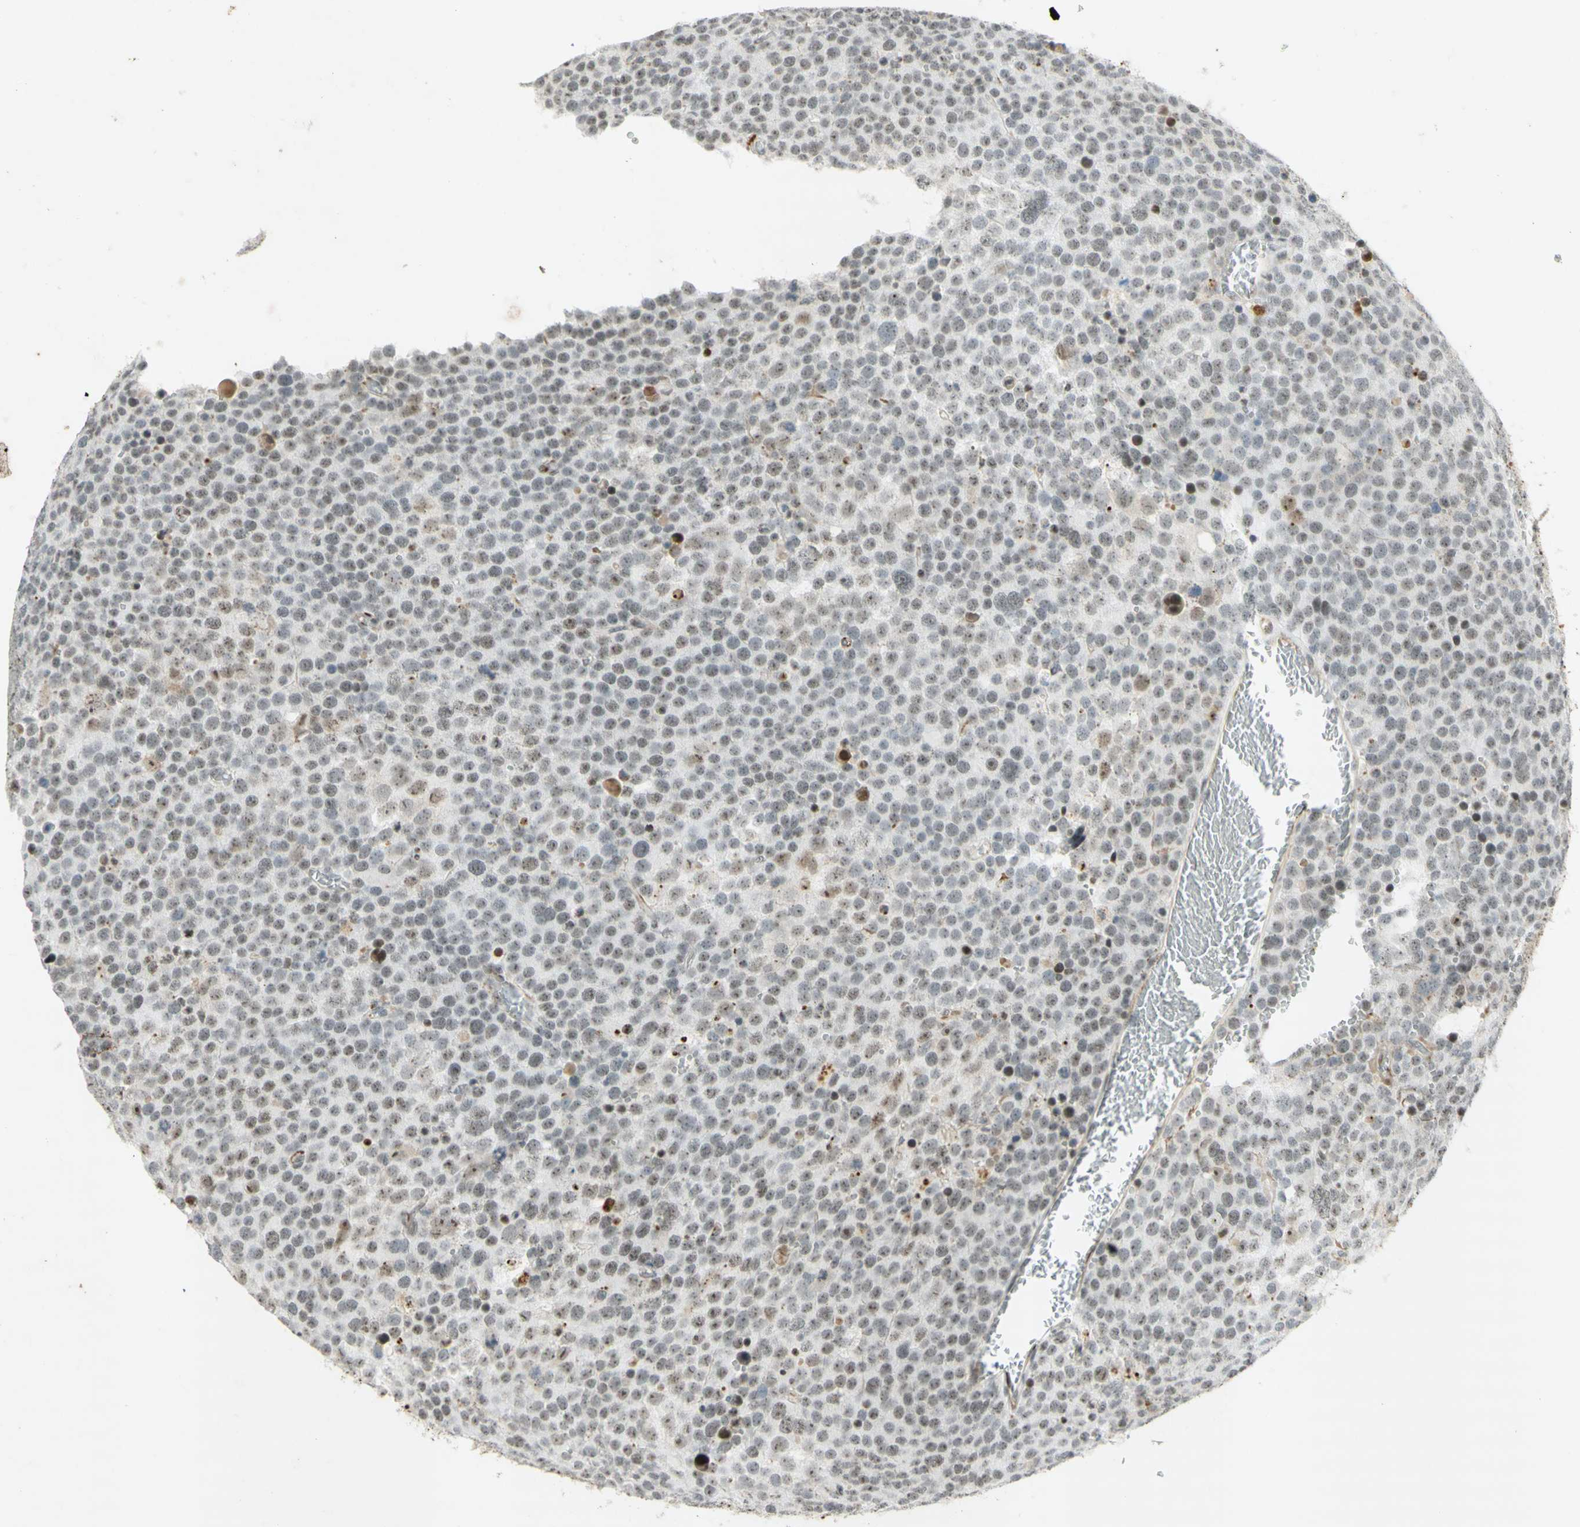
{"staining": {"intensity": "moderate", "quantity": ">75%", "location": "nuclear"}, "tissue": "testis cancer", "cell_type": "Tumor cells", "image_type": "cancer", "snomed": [{"axis": "morphology", "description": "Seminoma, NOS"}, {"axis": "topography", "description": "Testis"}], "caption": "DAB (3,3'-diaminobenzidine) immunohistochemical staining of human testis seminoma exhibits moderate nuclear protein expression in approximately >75% of tumor cells. The staining was performed using DAB to visualize the protein expression in brown, while the nuclei were stained in blue with hematoxylin (Magnification: 20x).", "gene": "IRF1", "patient": {"sex": "male", "age": 71}}